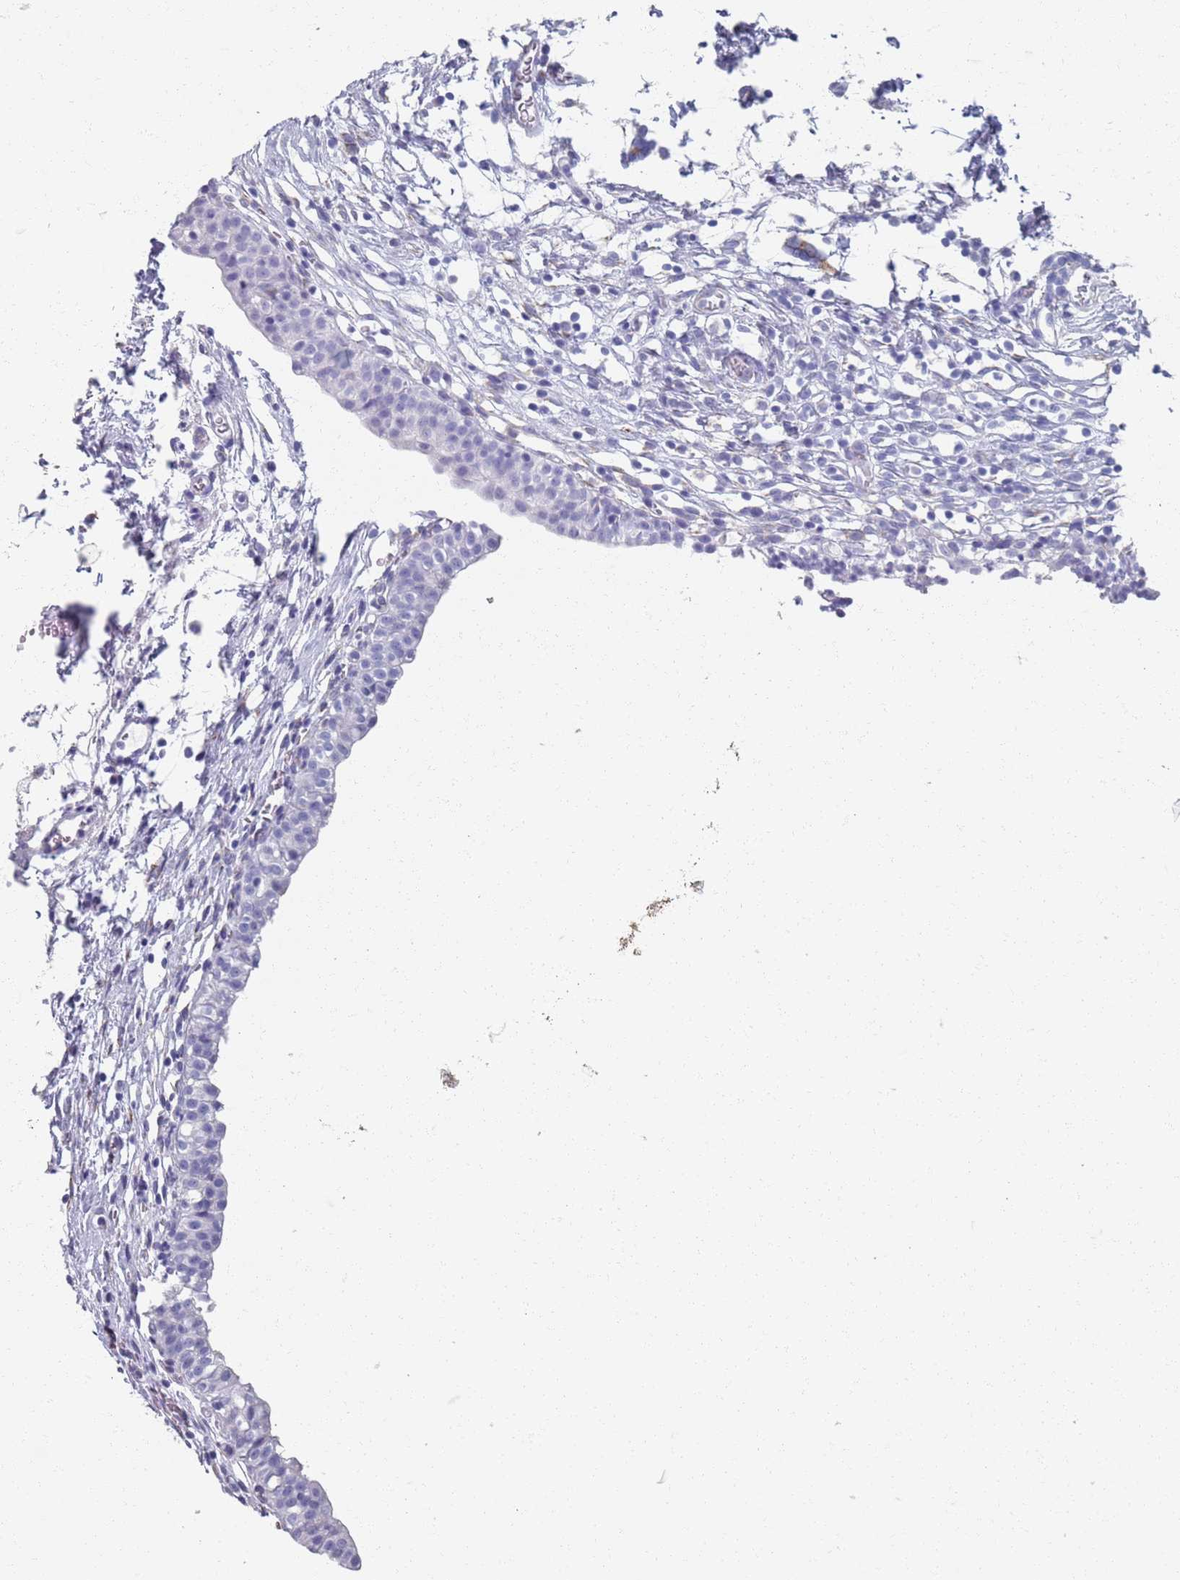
{"staining": {"intensity": "negative", "quantity": "none", "location": "none"}, "tissue": "urinary bladder", "cell_type": "Urothelial cells", "image_type": "normal", "snomed": [{"axis": "morphology", "description": "Normal tissue, NOS"}, {"axis": "topography", "description": "Urinary bladder"}, {"axis": "topography", "description": "Peripheral nerve tissue"}], "caption": "The micrograph demonstrates no significant expression in urothelial cells of urinary bladder.", "gene": "PLOD1", "patient": {"sex": "male", "age": 55}}